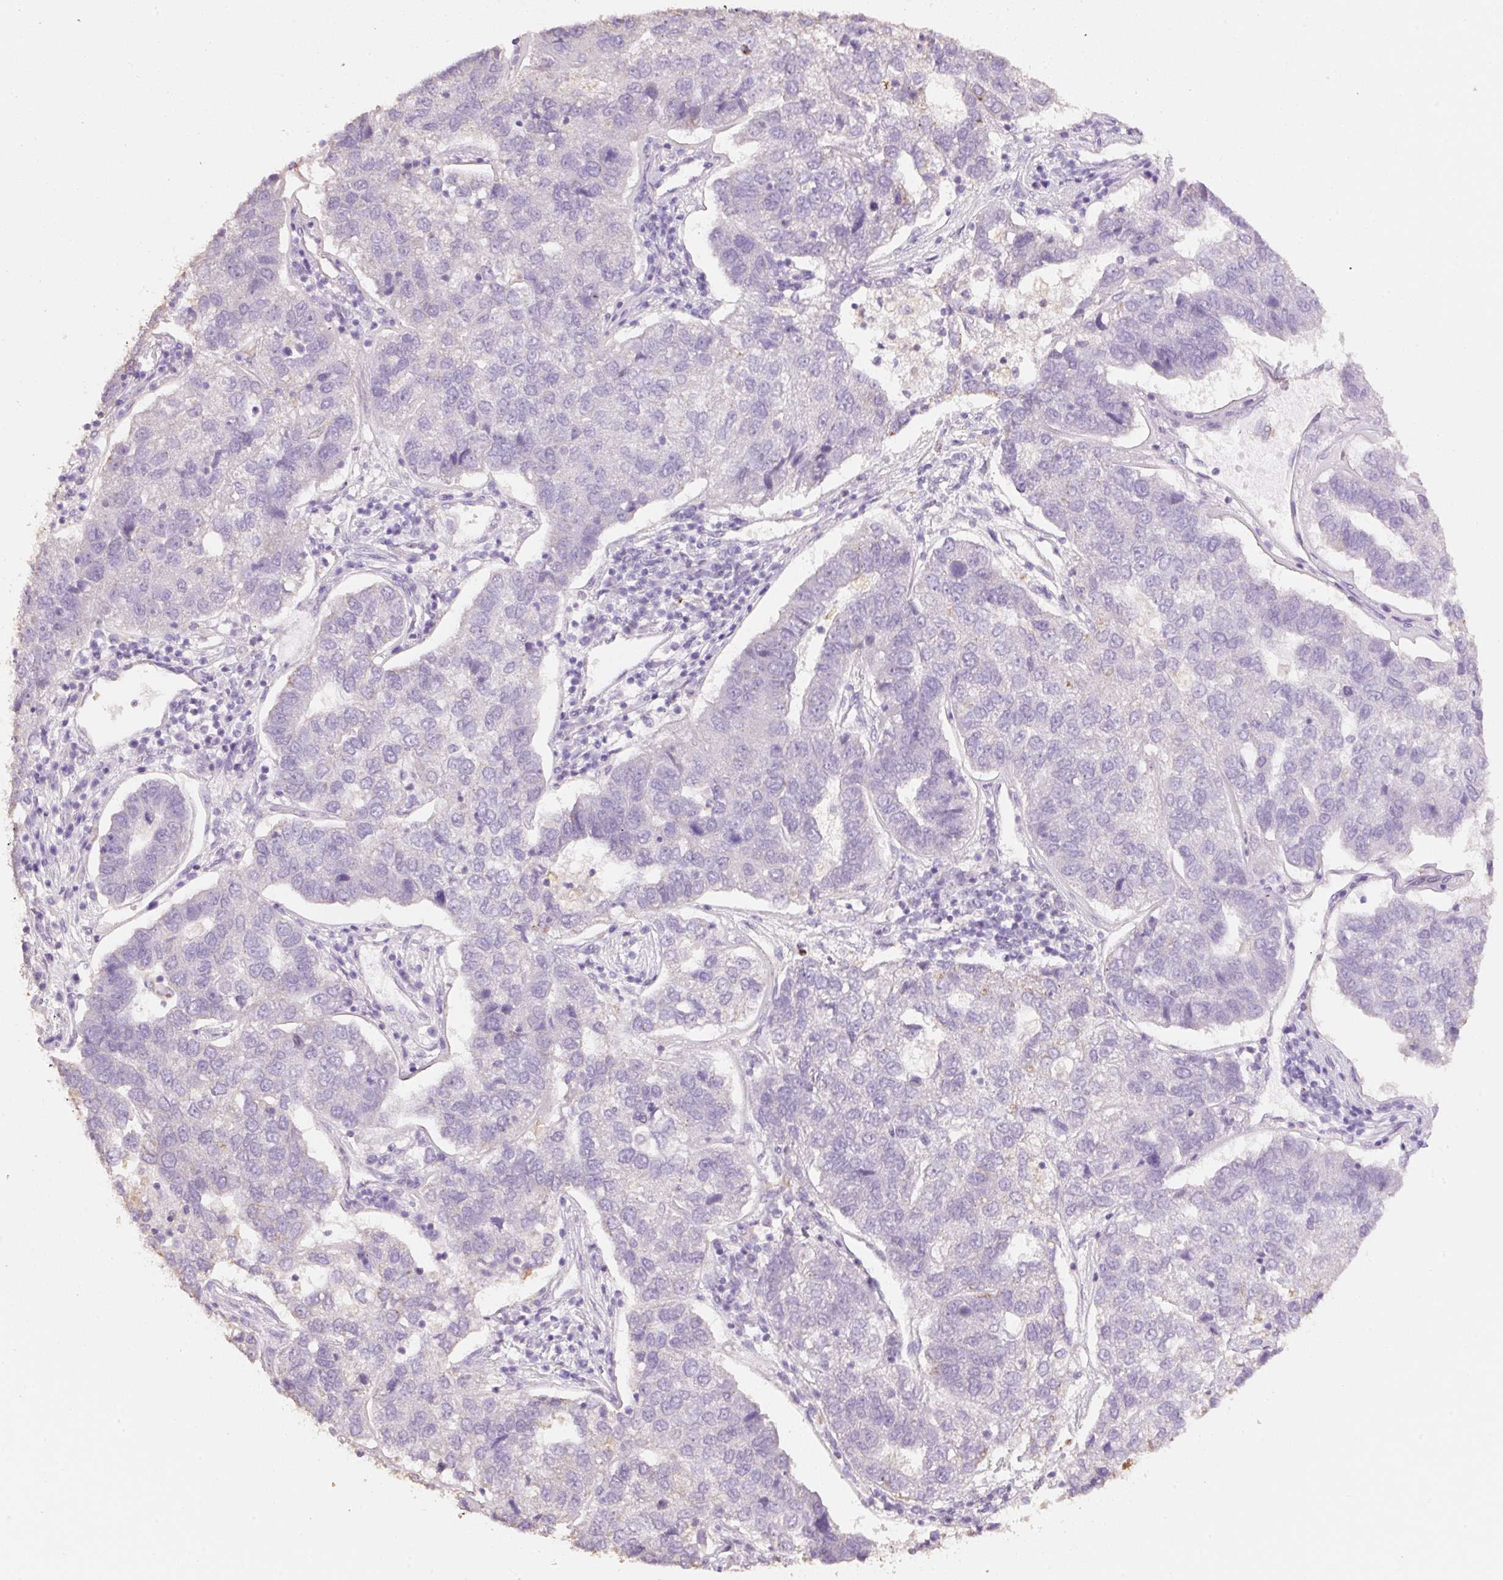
{"staining": {"intensity": "negative", "quantity": "none", "location": "none"}, "tissue": "pancreatic cancer", "cell_type": "Tumor cells", "image_type": "cancer", "snomed": [{"axis": "morphology", "description": "Adenocarcinoma, NOS"}, {"axis": "topography", "description": "Pancreas"}], "caption": "This histopathology image is of pancreatic adenocarcinoma stained with immunohistochemistry to label a protein in brown with the nuclei are counter-stained blue. There is no staining in tumor cells.", "gene": "MBOAT7", "patient": {"sex": "female", "age": 61}}